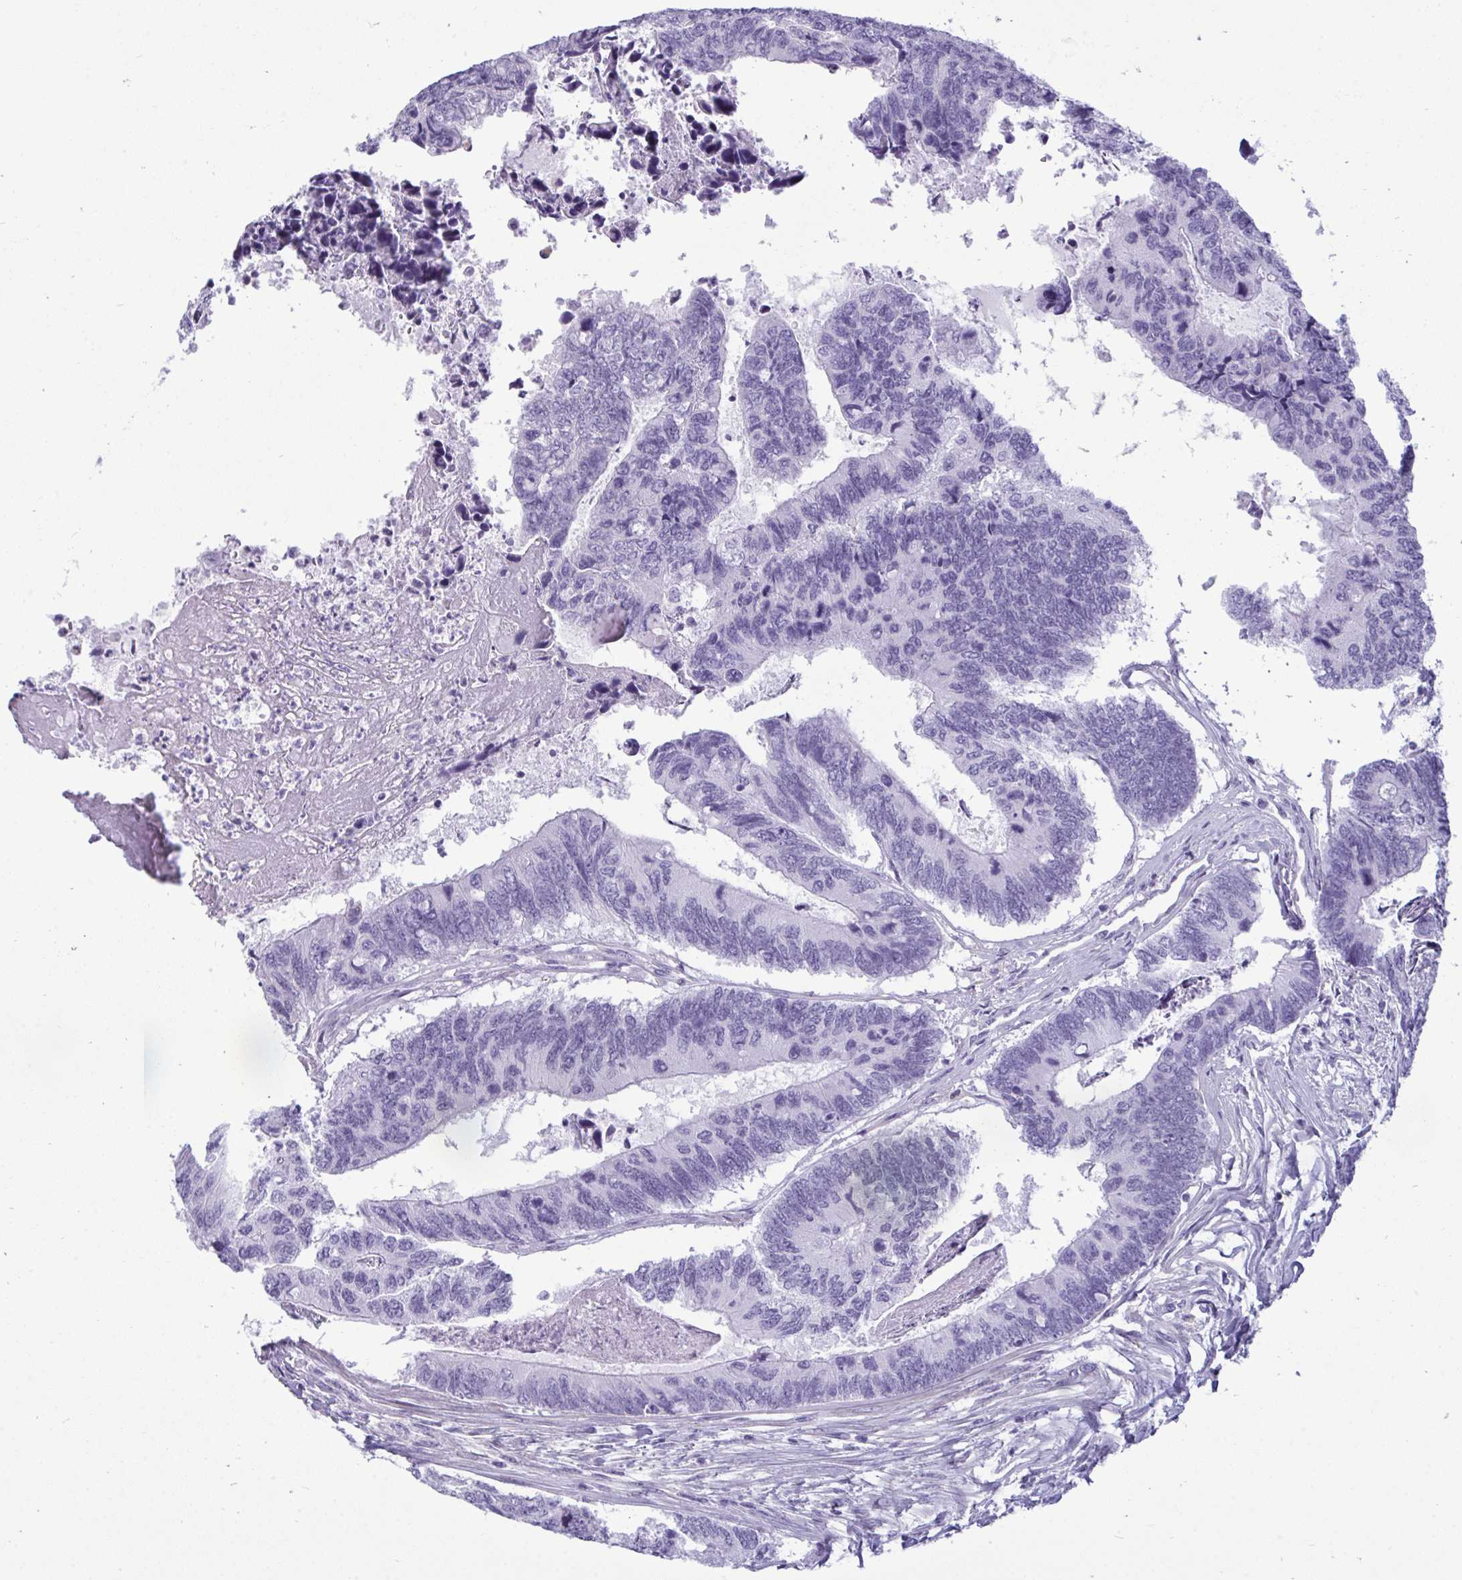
{"staining": {"intensity": "negative", "quantity": "none", "location": "none"}, "tissue": "colorectal cancer", "cell_type": "Tumor cells", "image_type": "cancer", "snomed": [{"axis": "morphology", "description": "Adenocarcinoma, NOS"}, {"axis": "topography", "description": "Colon"}], "caption": "Immunohistochemistry of human colorectal cancer (adenocarcinoma) exhibits no staining in tumor cells. The staining was performed using DAB (3,3'-diaminobenzidine) to visualize the protein expression in brown, while the nuclei were stained in blue with hematoxylin (Magnification: 20x).", "gene": "MYH10", "patient": {"sex": "female", "age": 67}}